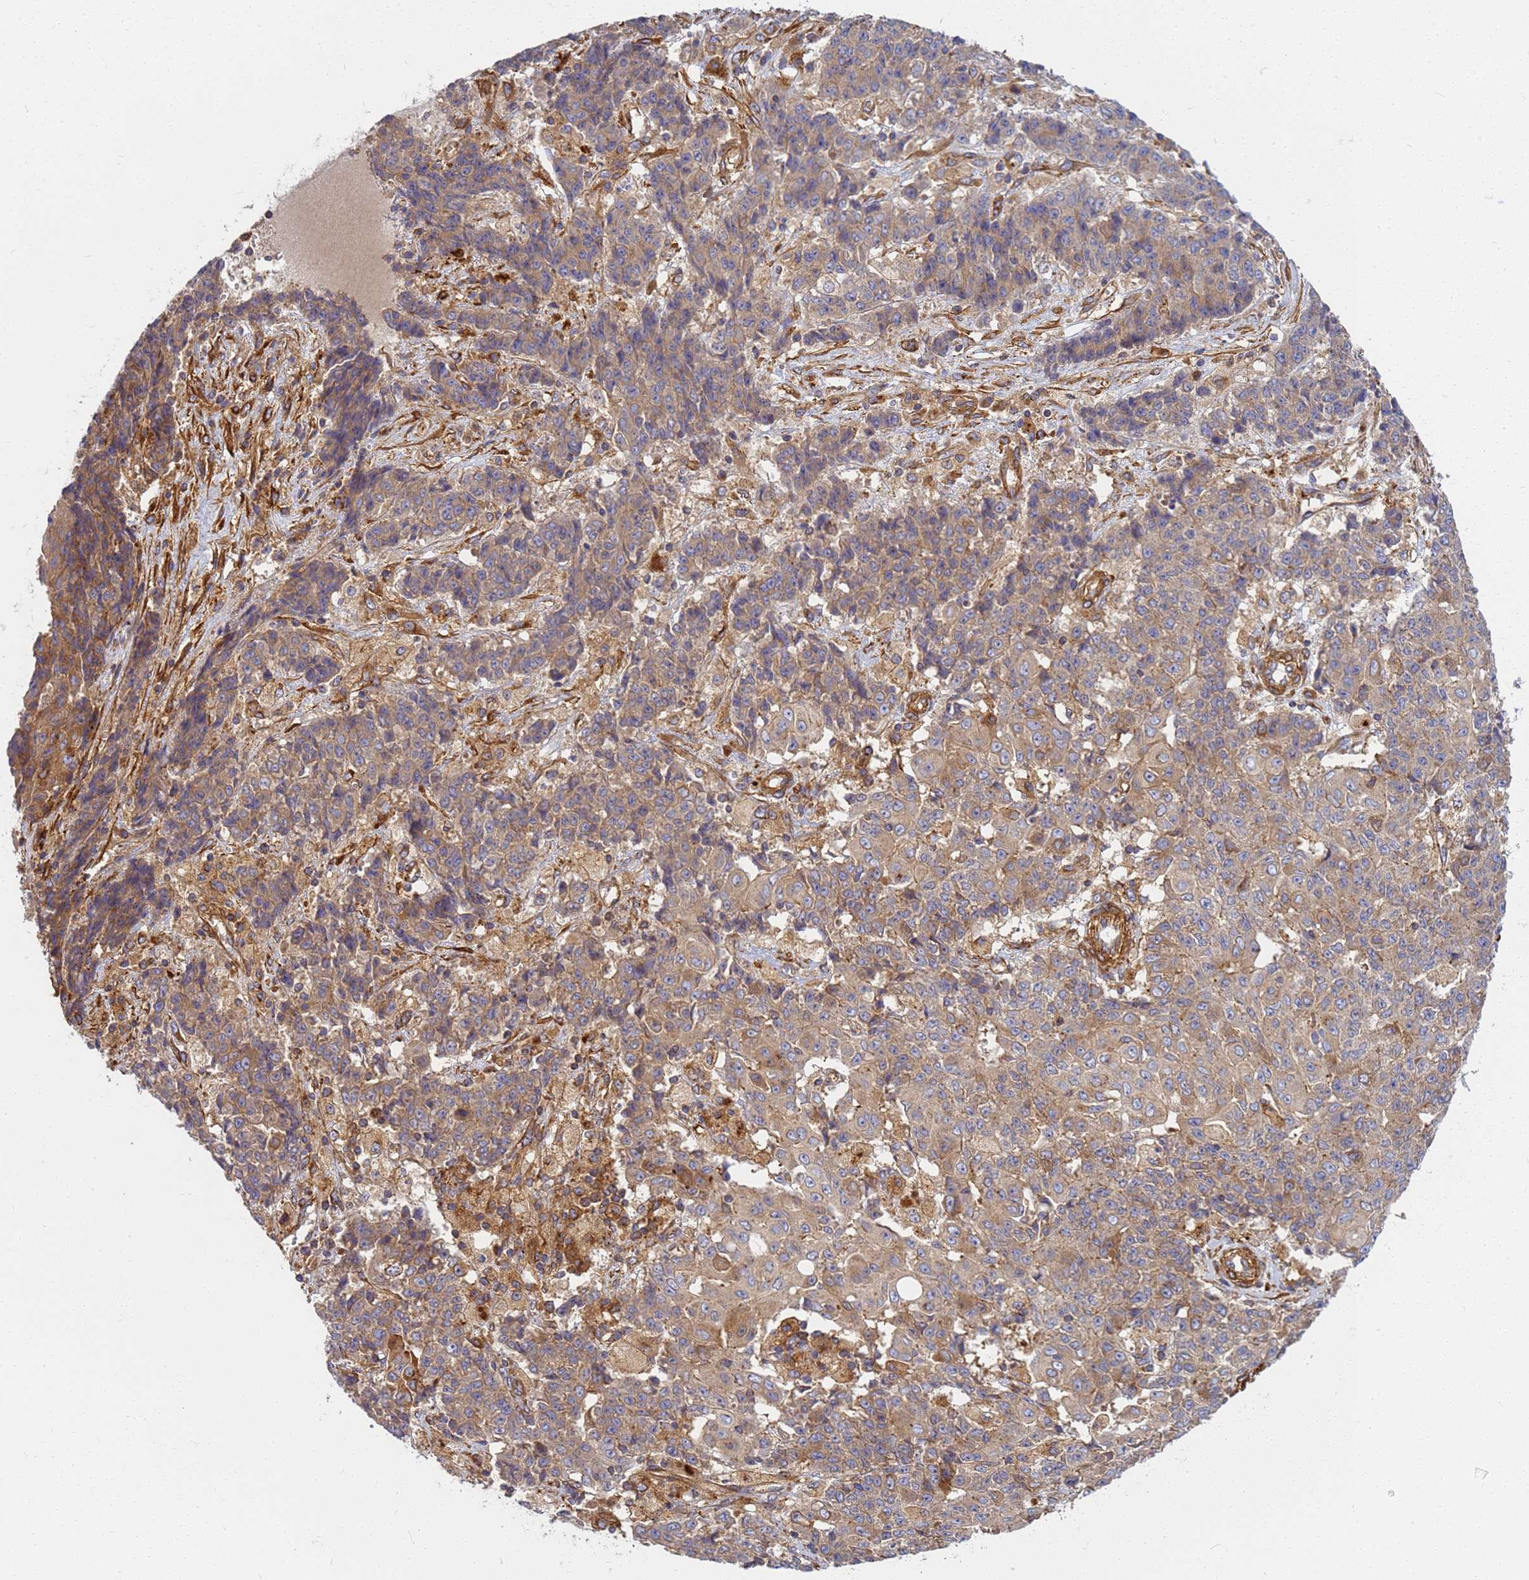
{"staining": {"intensity": "weak", "quantity": ">75%", "location": "cytoplasmic/membranous"}, "tissue": "ovarian cancer", "cell_type": "Tumor cells", "image_type": "cancer", "snomed": [{"axis": "morphology", "description": "Carcinoma, endometroid"}, {"axis": "topography", "description": "Ovary"}], "caption": "The image reveals staining of endometroid carcinoma (ovarian), revealing weak cytoplasmic/membranous protein expression (brown color) within tumor cells.", "gene": "C2CD5", "patient": {"sex": "female", "age": 42}}